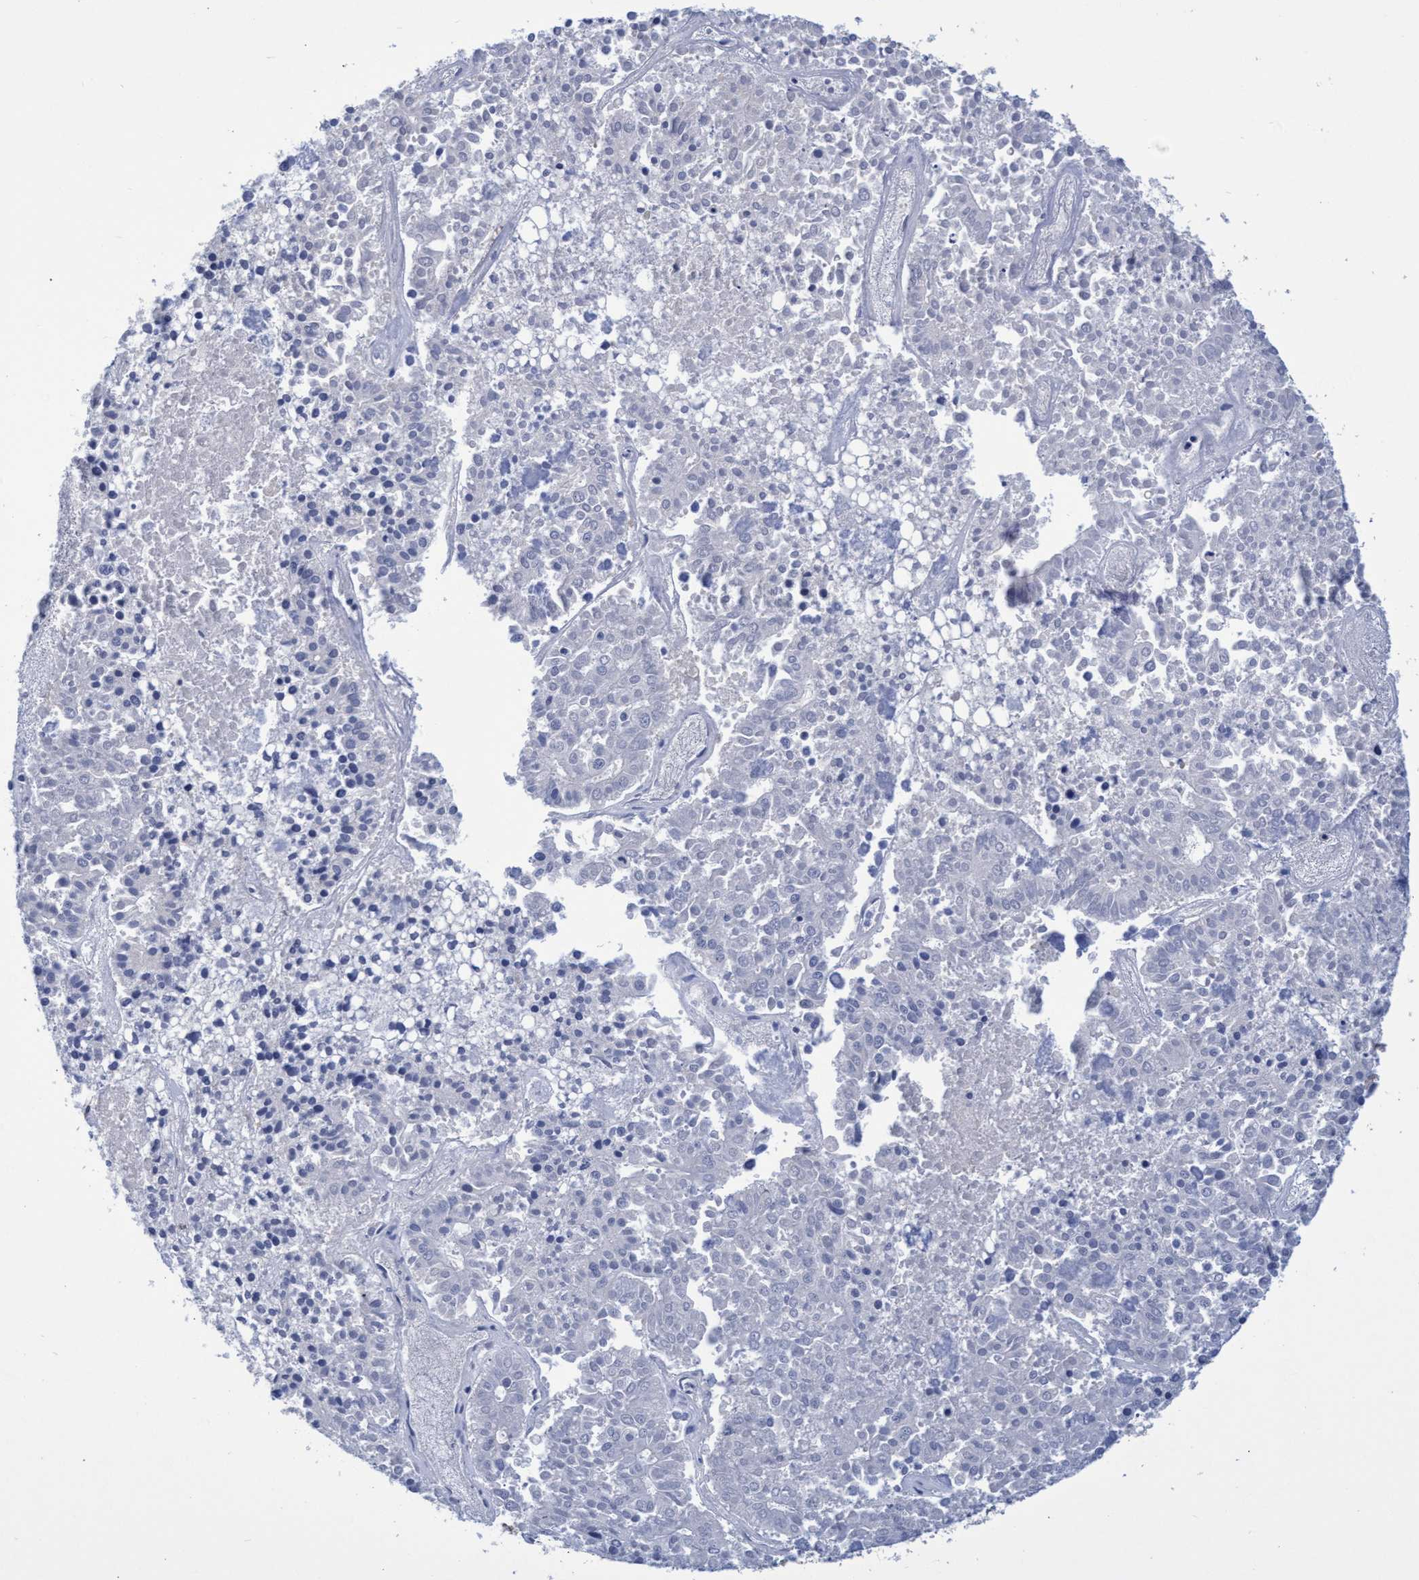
{"staining": {"intensity": "weak", "quantity": "<25%", "location": "cytoplasmic/membranous"}, "tissue": "pancreatic cancer", "cell_type": "Tumor cells", "image_type": "cancer", "snomed": [{"axis": "morphology", "description": "Adenocarcinoma, NOS"}, {"axis": "topography", "description": "Pancreas"}], "caption": "A micrograph of human adenocarcinoma (pancreatic) is negative for staining in tumor cells.", "gene": "PNPO", "patient": {"sex": "male", "age": 50}}